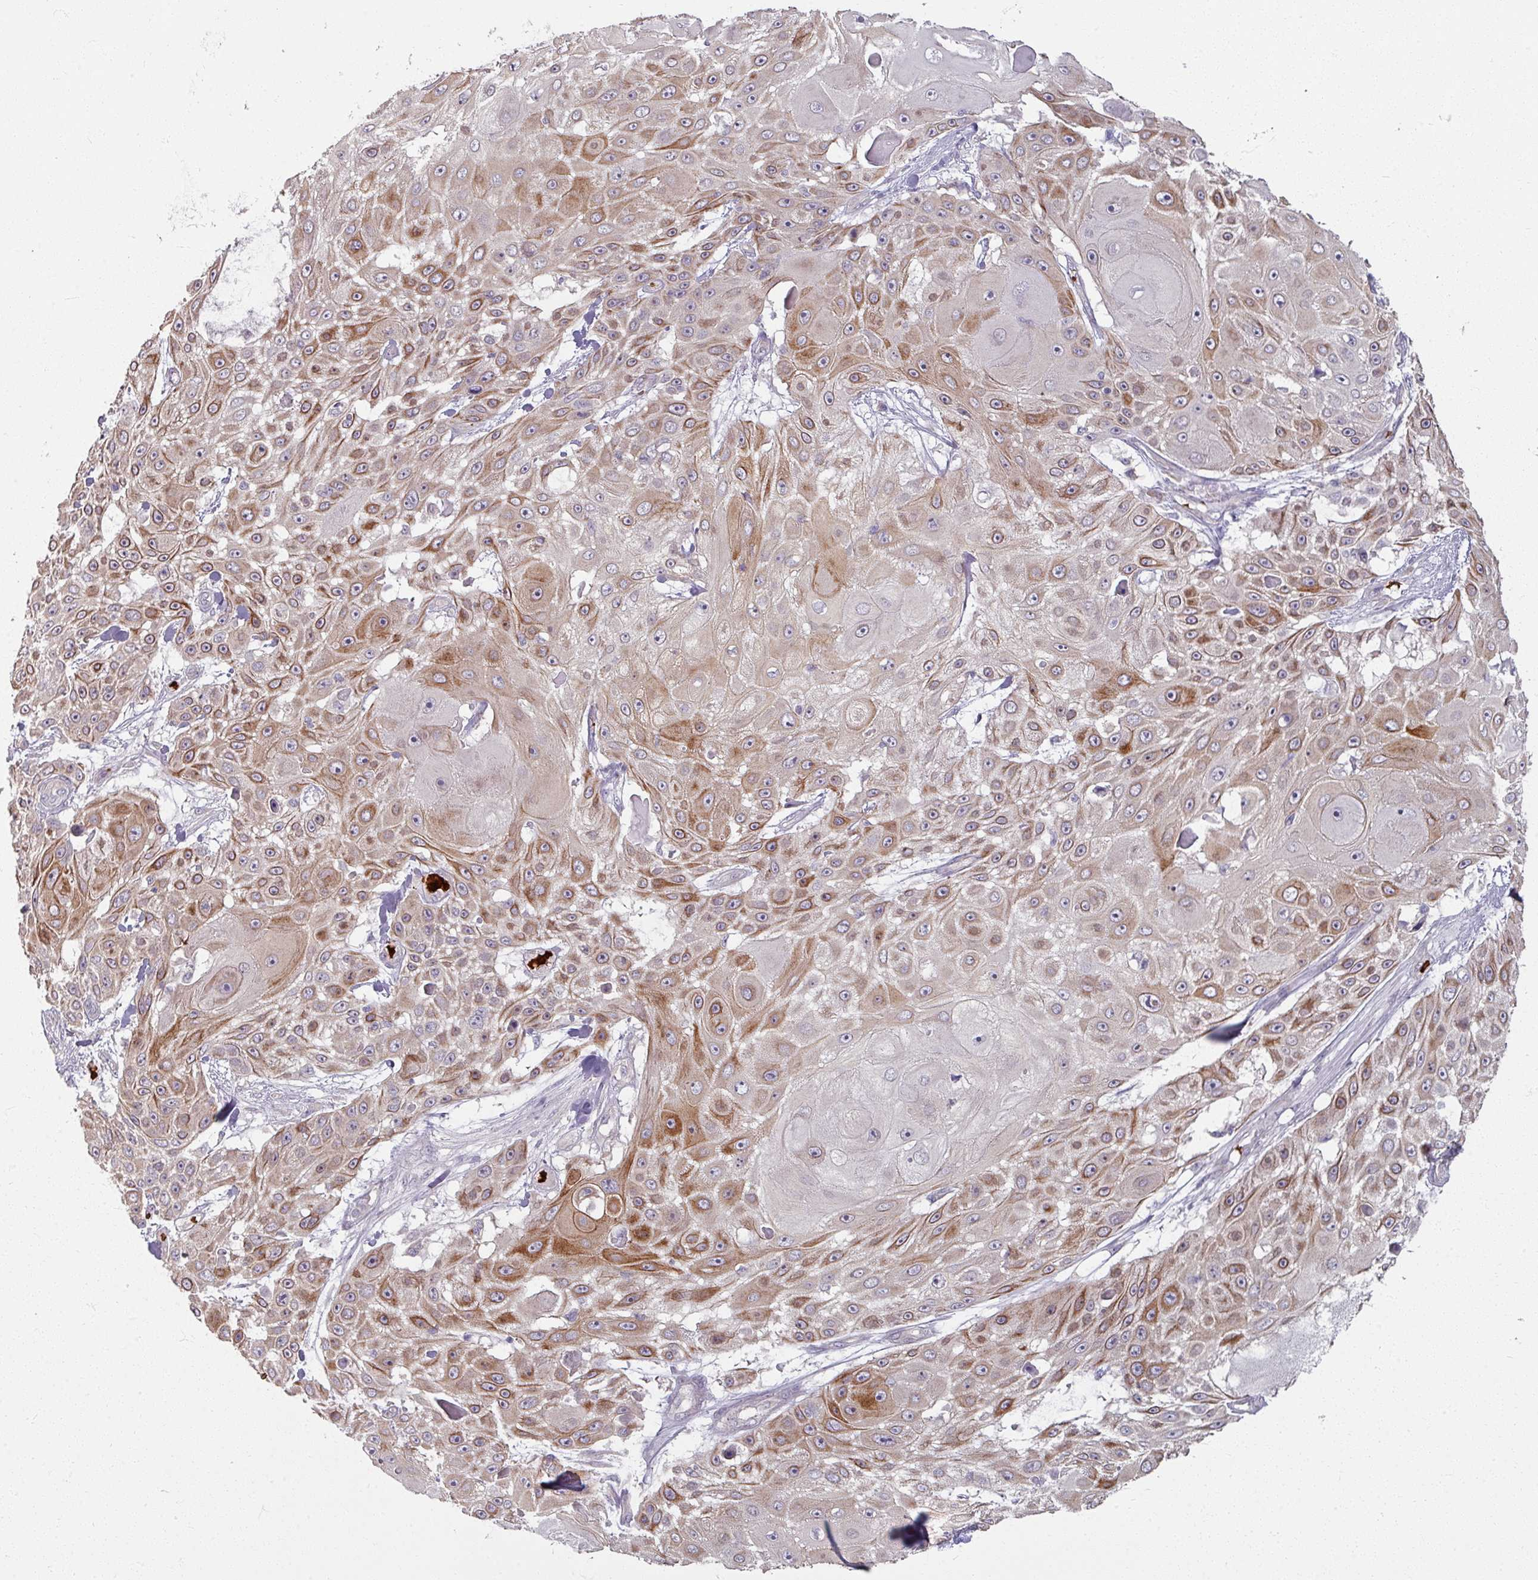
{"staining": {"intensity": "moderate", "quantity": ">75%", "location": "cytoplasmic/membranous"}, "tissue": "skin cancer", "cell_type": "Tumor cells", "image_type": "cancer", "snomed": [{"axis": "morphology", "description": "Squamous cell carcinoma, NOS"}, {"axis": "topography", "description": "Skin"}], "caption": "A brown stain labels moderate cytoplasmic/membranous staining of a protein in human skin cancer tumor cells.", "gene": "KMT5C", "patient": {"sex": "female", "age": 86}}